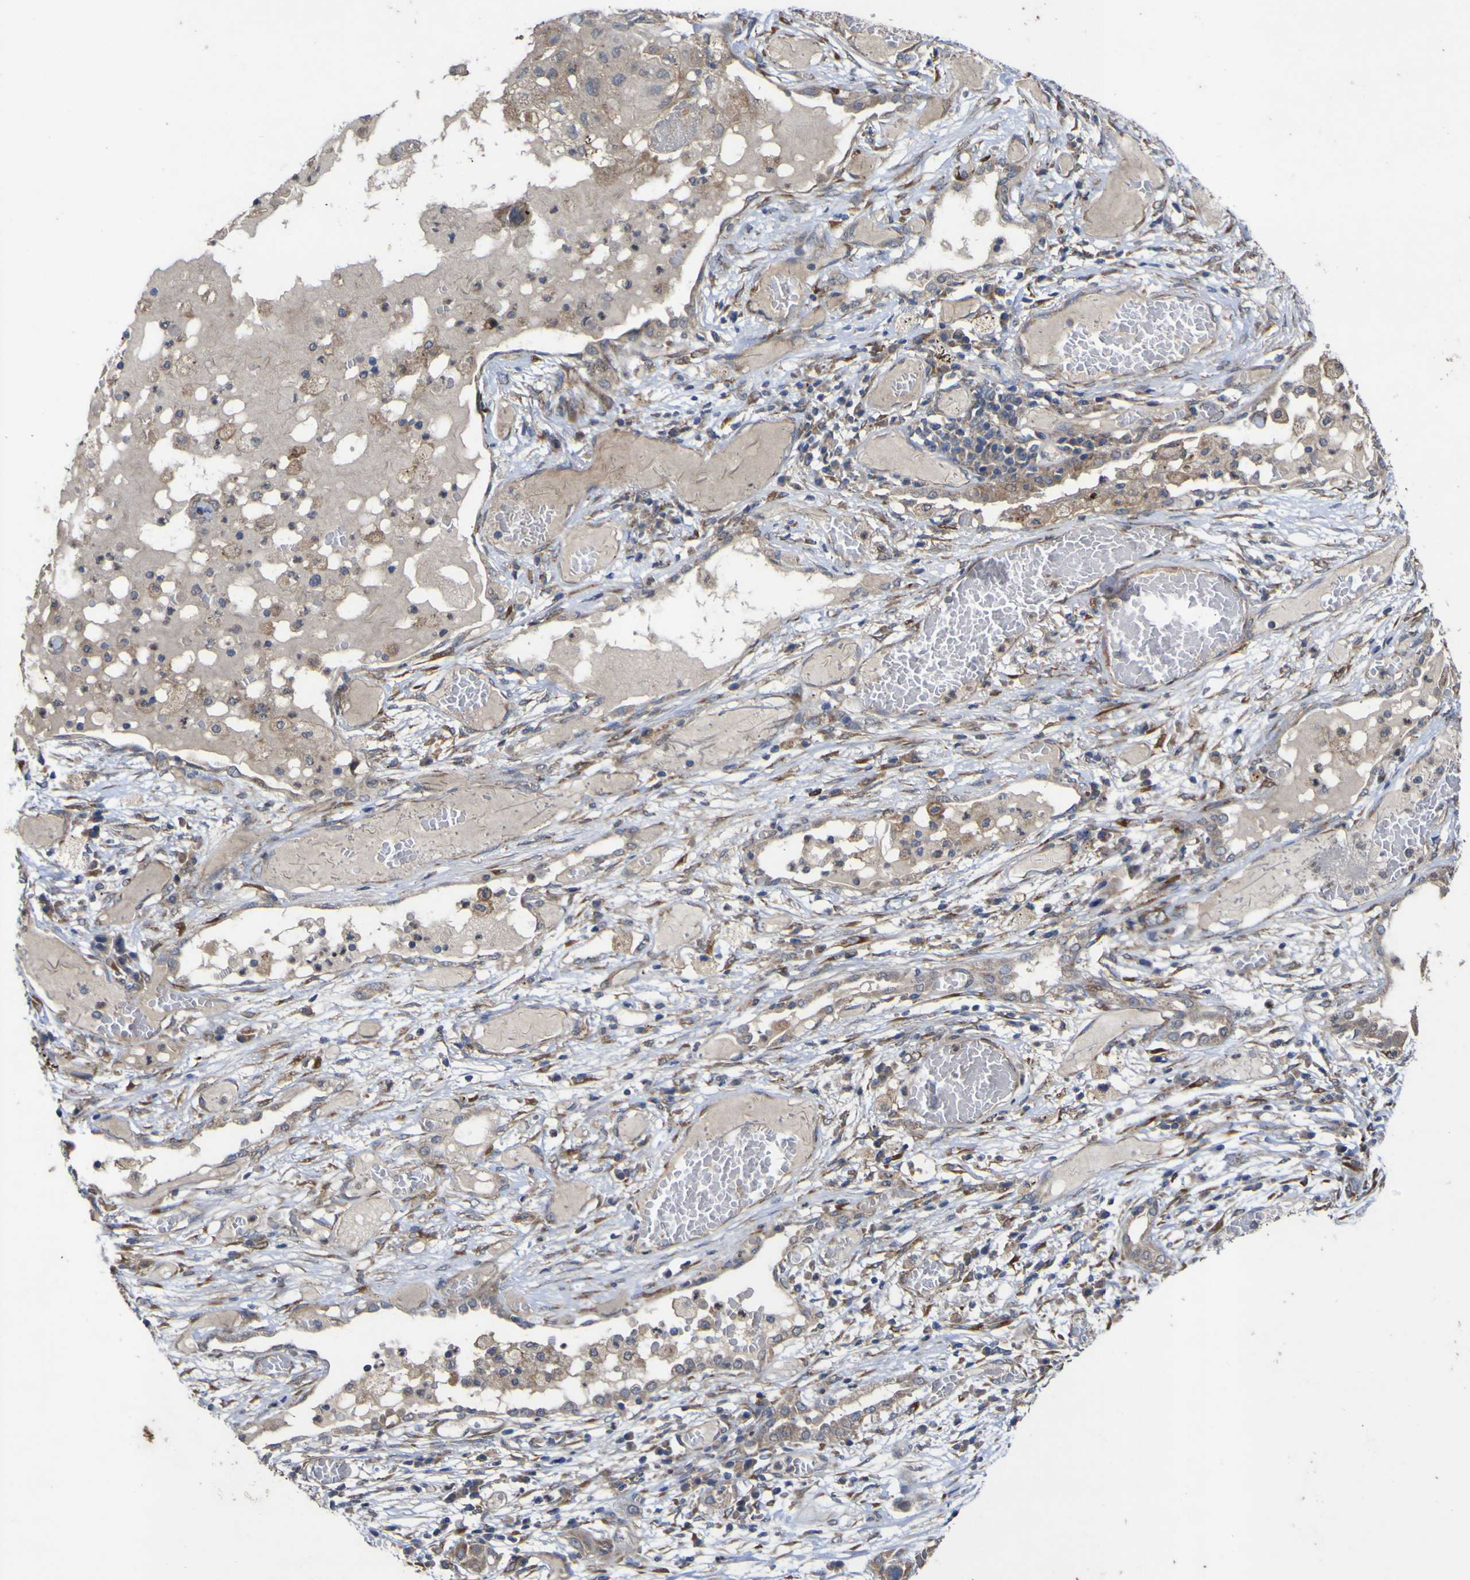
{"staining": {"intensity": "weak", "quantity": ">75%", "location": "cytoplasmic/membranous"}, "tissue": "lung cancer", "cell_type": "Tumor cells", "image_type": "cancer", "snomed": [{"axis": "morphology", "description": "Squamous cell carcinoma, NOS"}, {"axis": "topography", "description": "Lung"}], "caption": "Immunohistochemical staining of lung cancer shows low levels of weak cytoplasmic/membranous protein positivity in about >75% of tumor cells. The protein of interest is shown in brown color, while the nuclei are stained blue.", "gene": "IRAK2", "patient": {"sex": "male", "age": 71}}